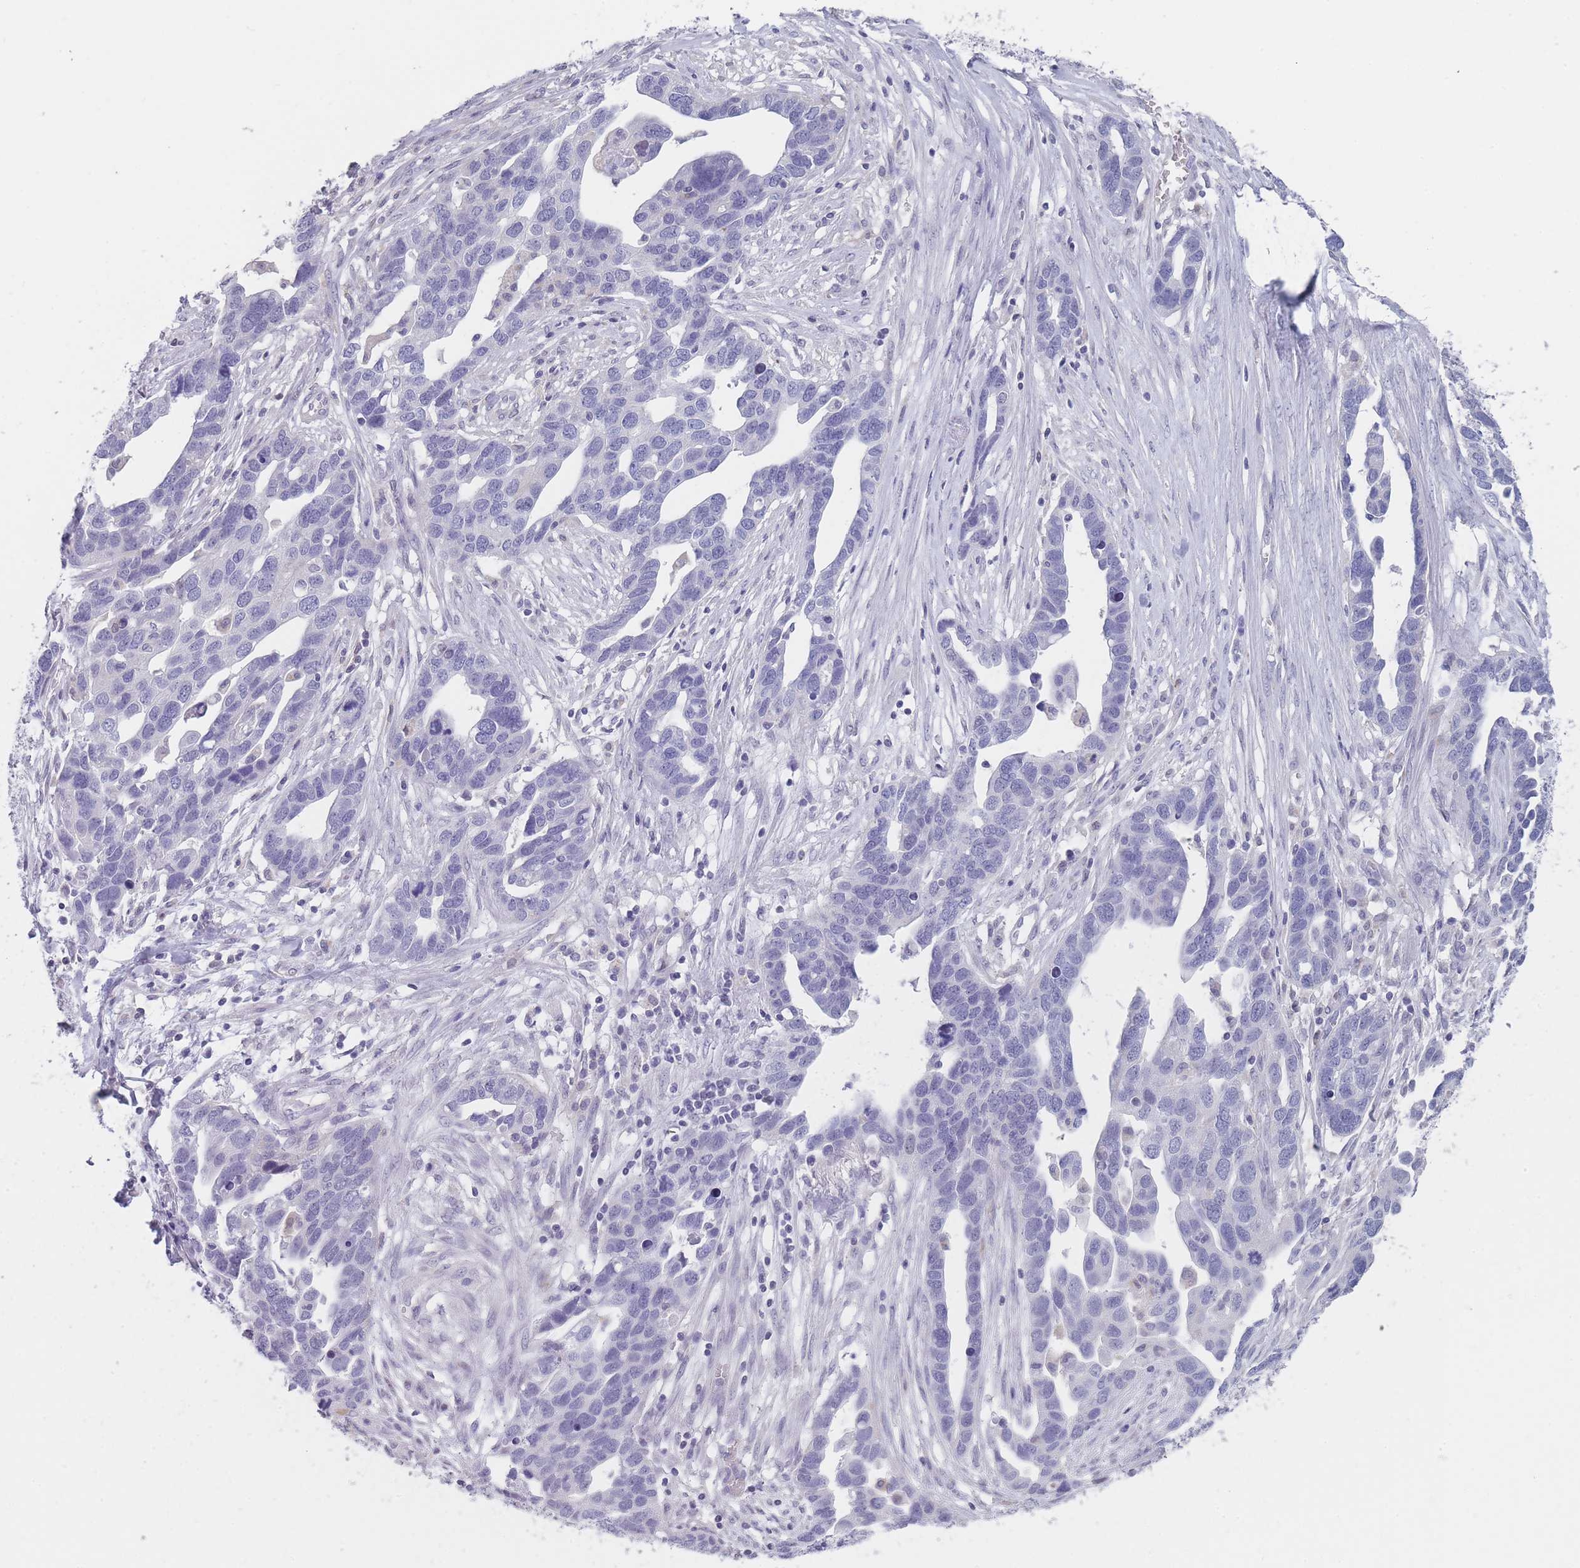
{"staining": {"intensity": "negative", "quantity": "none", "location": "none"}, "tissue": "ovarian cancer", "cell_type": "Tumor cells", "image_type": "cancer", "snomed": [{"axis": "morphology", "description": "Cystadenocarcinoma, serous, NOS"}, {"axis": "topography", "description": "Ovary"}], "caption": "DAB immunohistochemical staining of ovarian cancer (serous cystadenocarcinoma) shows no significant positivity in tumor cells.", "gene": "CYP51A1", "patient": {"sex": "female", "age": 54}}